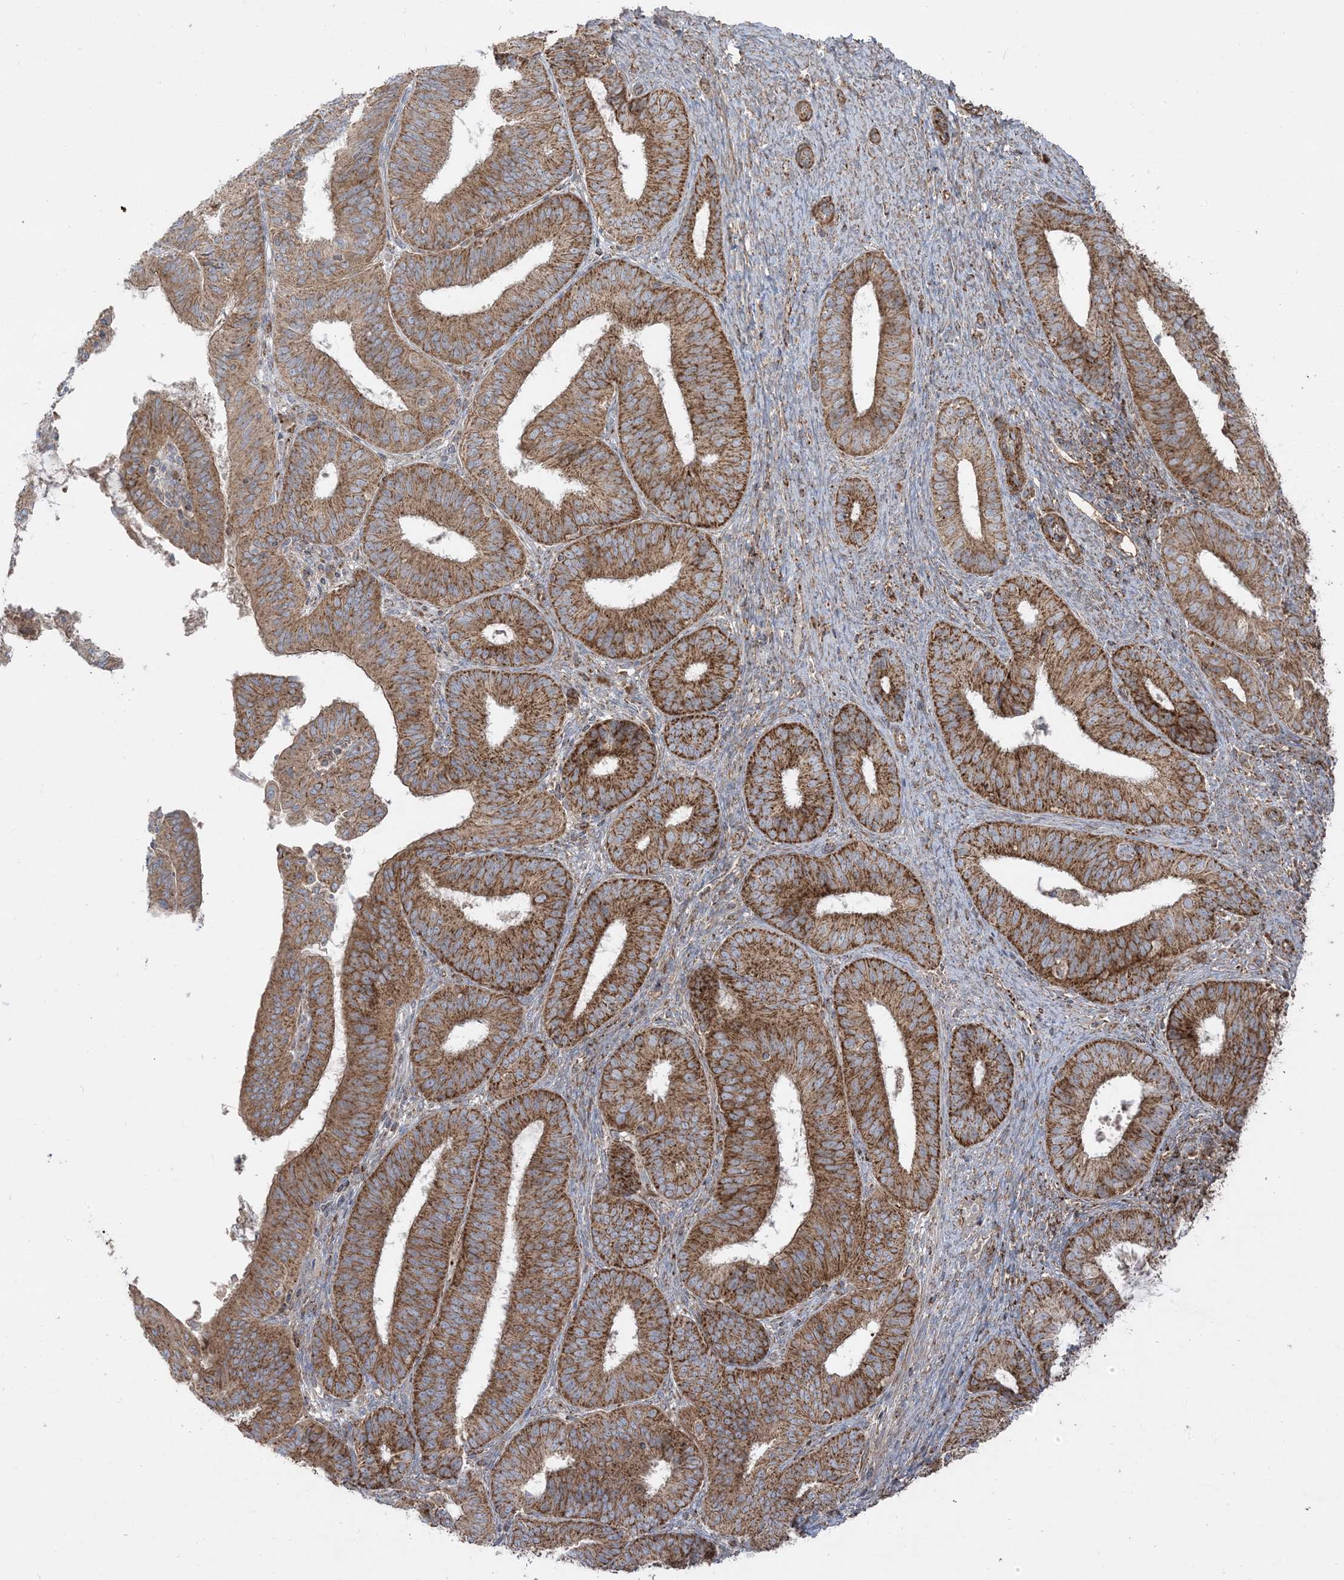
{"staining": {"intensity": "strong", "quantity": ">75%", "location": "cytoplasmic/membranous"}, "tissue": "endometrial cancer", "cell_type": "Tumor cells", "image_type": "cancer", "snomed": [{"axis": "morphology", "description": "Adenocarcinoma, NOS"}, {"axis": "topography", "description": "Endometrium"}], "caption": "Immunohistochemistry (IHC) (DAB (3,3'-diaminobenzidine)) staining of human adenocarcinoma (endometrial) shows strong cytoplasmic/membranous protein expression in approximately >75% of tumor cells.", "gene": "AARS2", "patient": {"sex": "female", "age": 51}}